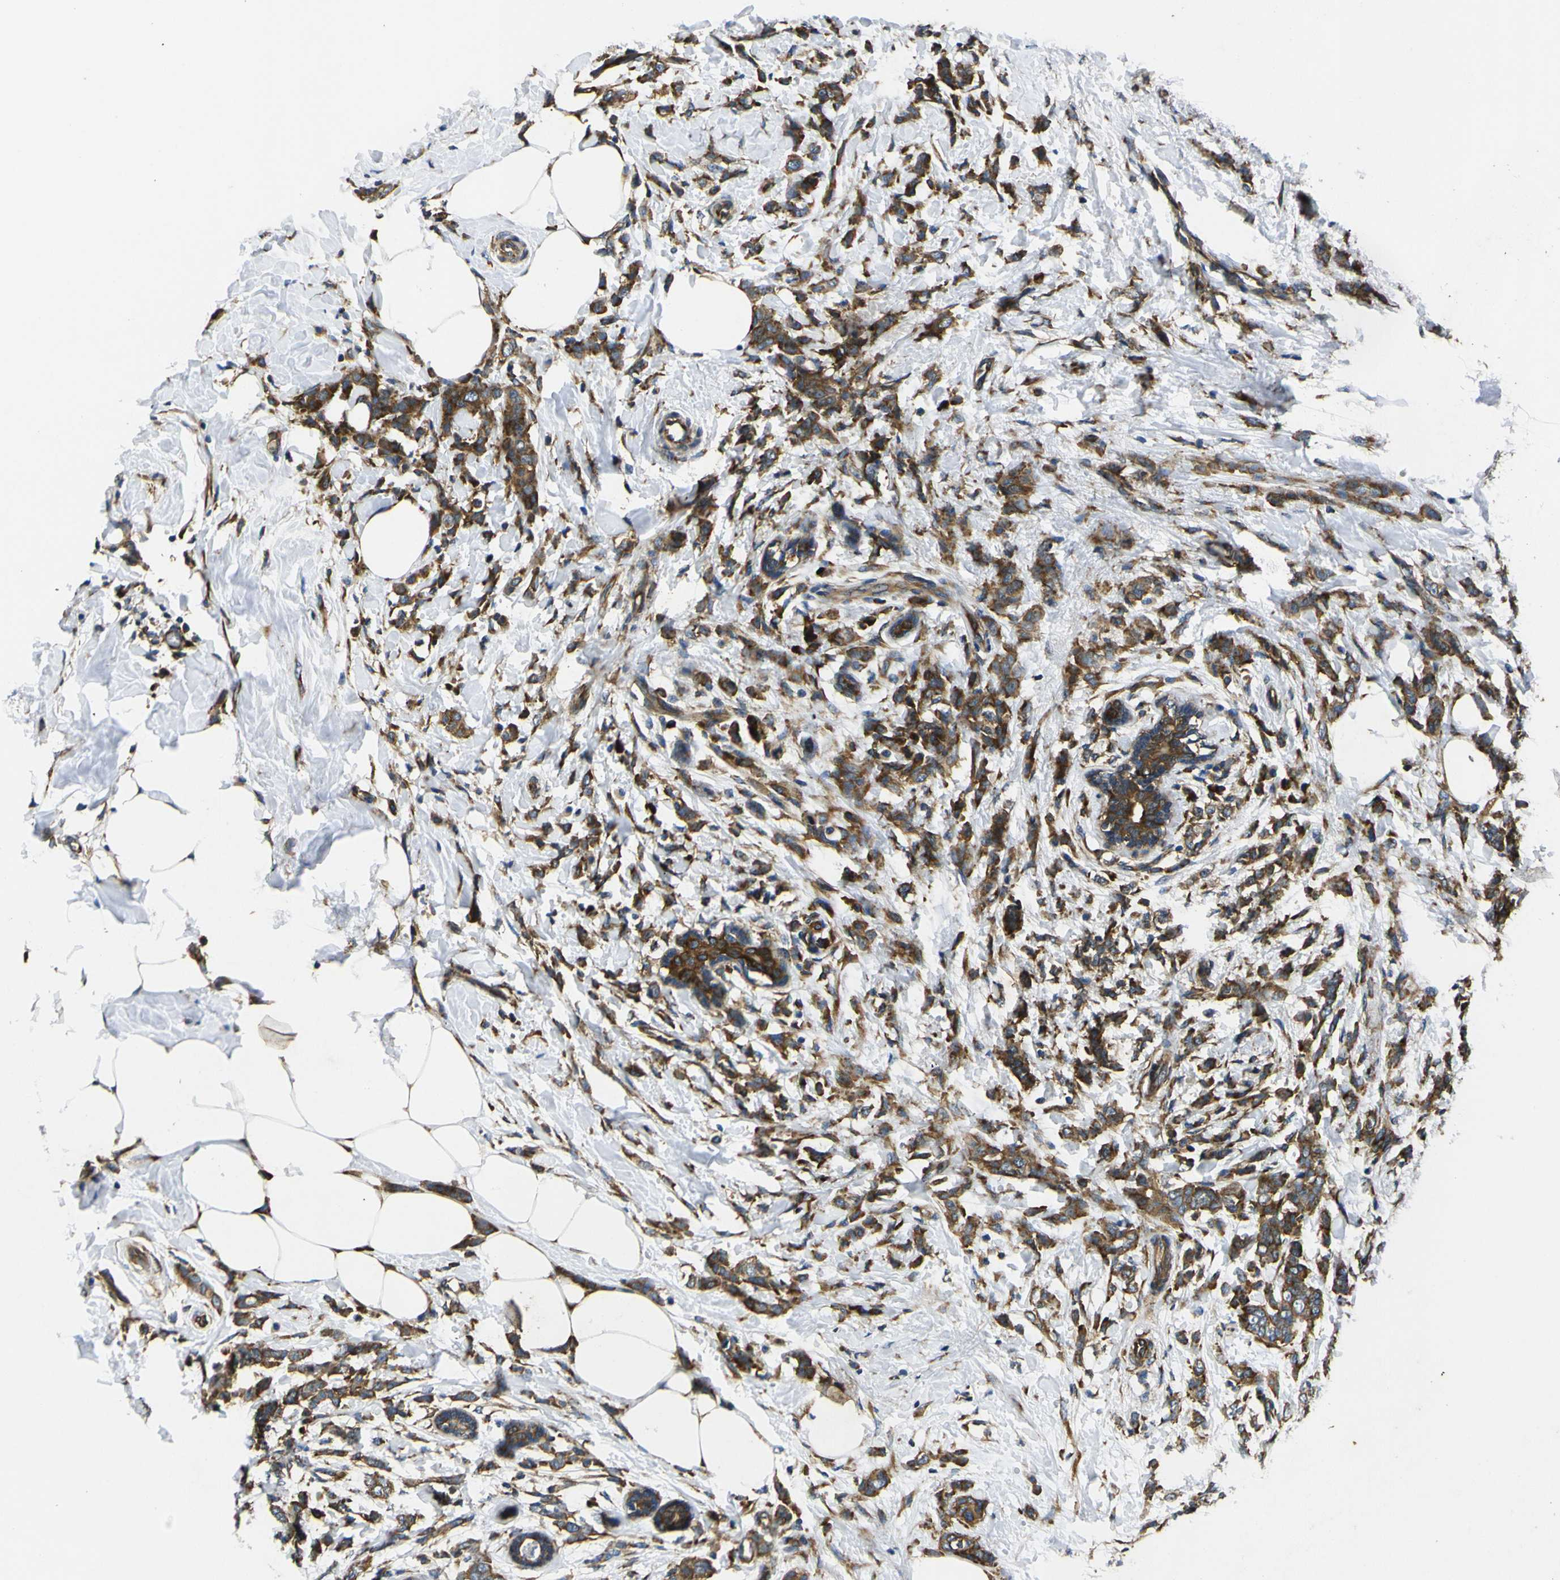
{"staining": {"intensity": "moderate", "quantity": ">75%", "location": "cytoplasmic/membranous"}, "tissue": "breast cancer", "cell_type": "Tumor cells", "image_type": "cancer", "snomed": [{"axis": "morphology", "description": "Lobular carcinoma, in situ"}, {"axis": "morphology", "description": "Lobular carcinoma"}, {"axis": "topography", "description": "Breast"}], "caption": "Tumor cells show moderate cytoplasmic/membranous positivity in approximately >75% of cells in breast cancer (lobular carcinoma).", "gene": "RPSA", "patient": {"sex": "female", "age": 41}}